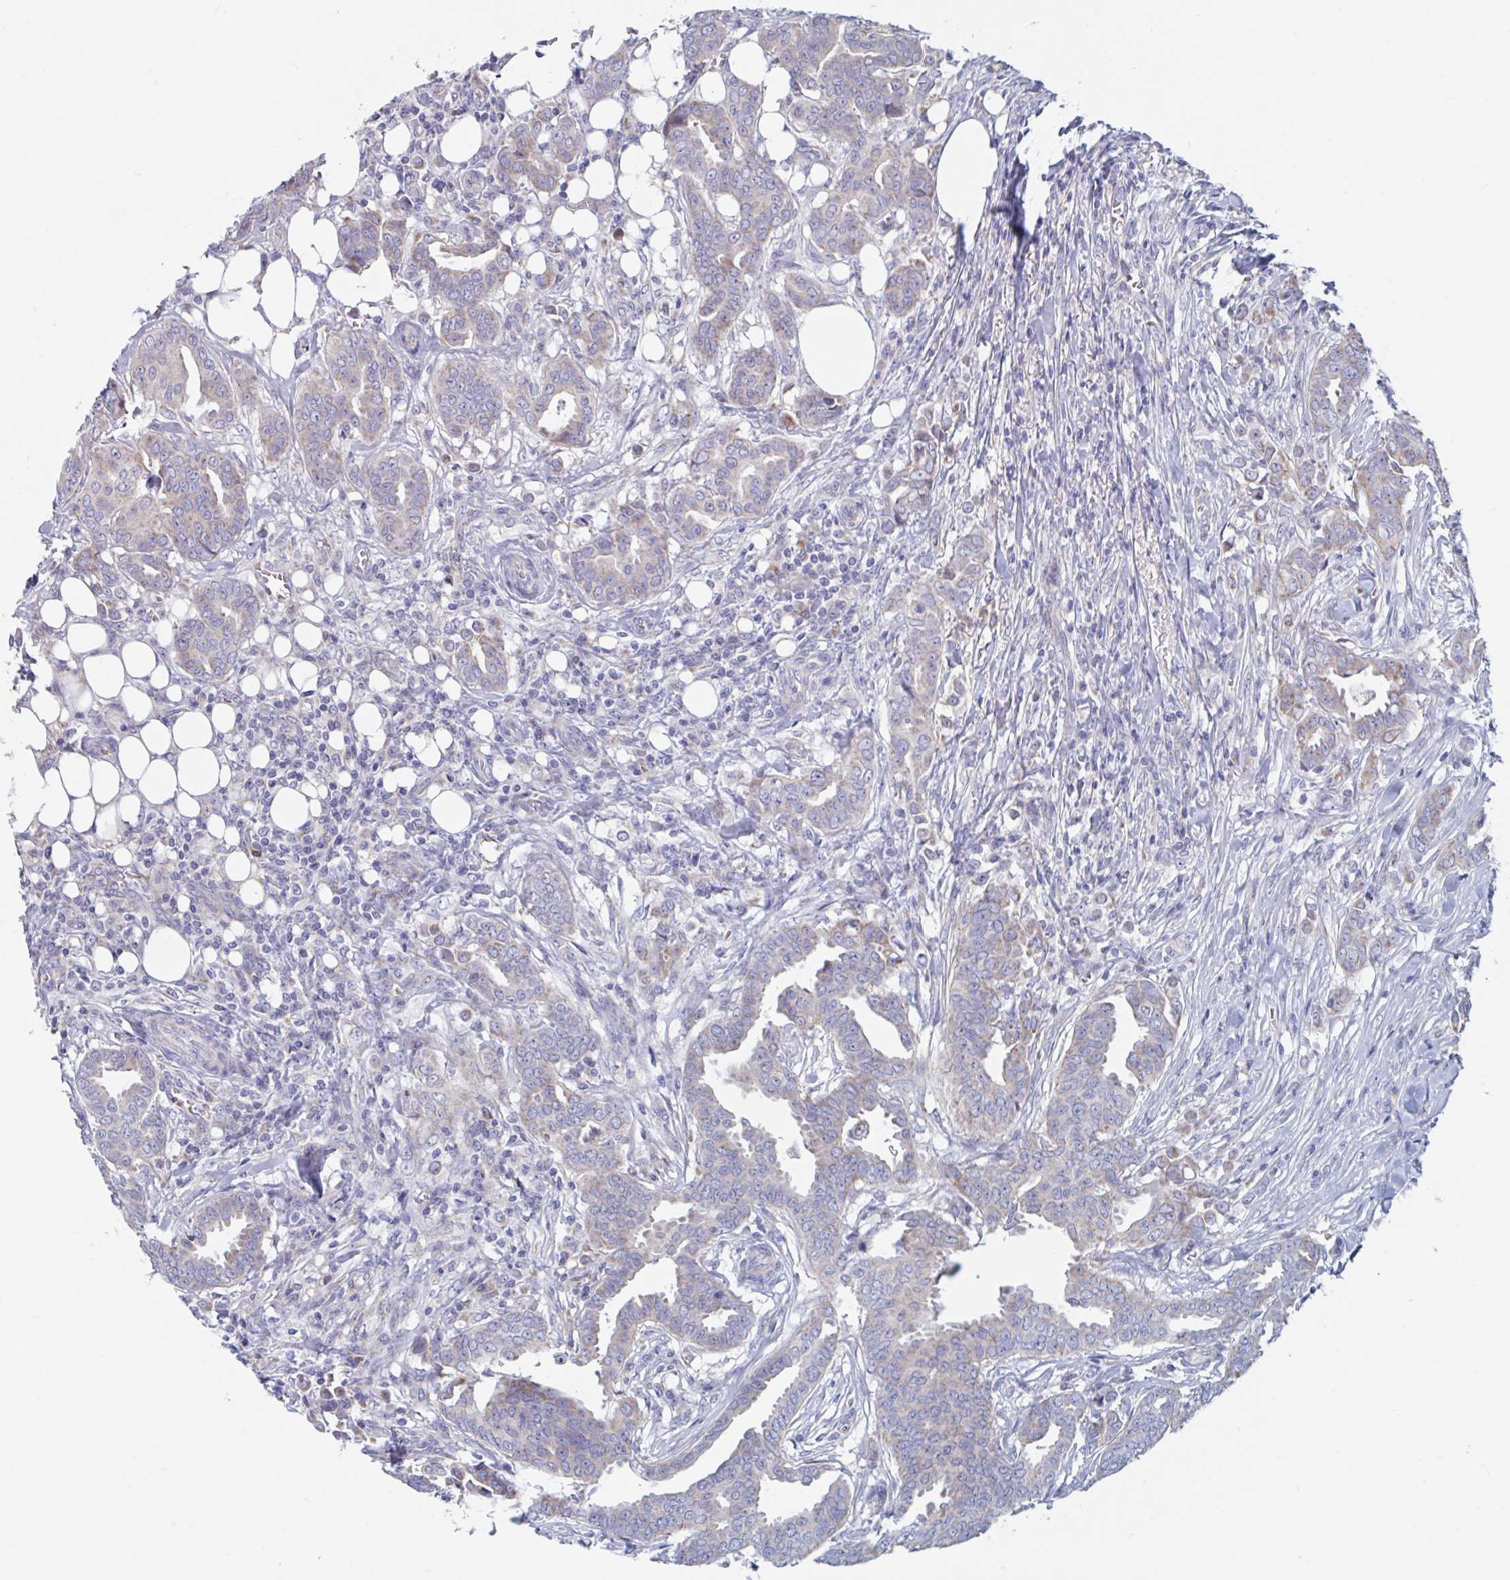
{"staining": {"intensity": "weak", "quantity": "<25%", "location": "cytoplasmic/membranous"}, "tissue": "breast cancer", "cell_type": "Tumor cells", "image_type": "cancer", "snomed": [{"axis": "morphology", "description": "Duct carcinoma"}, {"axis": "topography", "description": "Breast"}], "caption": "Breast intraductal carcinoma stained for a protein using immunohistochemistry displays no expression tumor cells.", "gene": "MRPL53", "patient": {"sex": "female", "age": 45}}